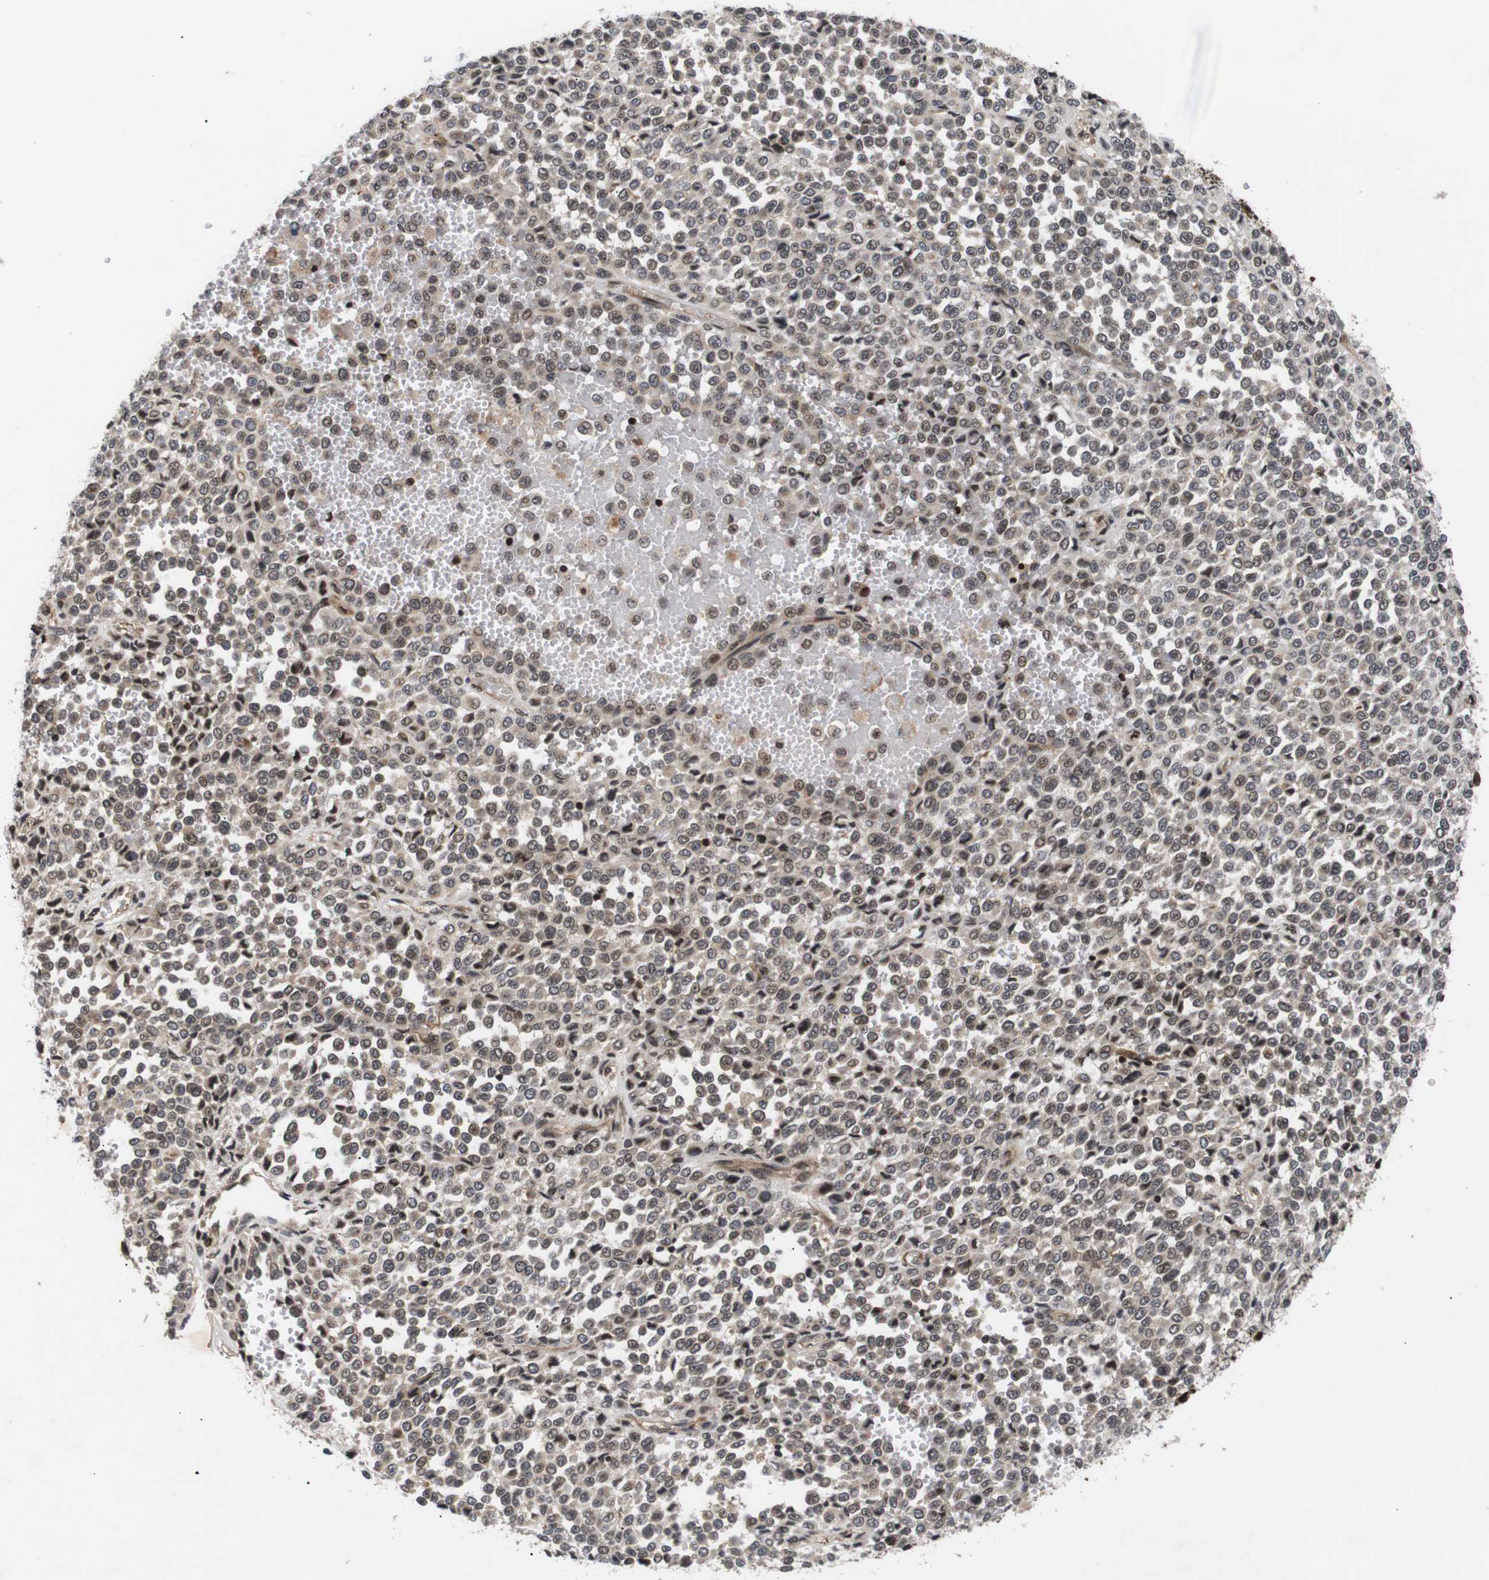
{"staining": {"intensity": "weak", "quantity": ">75%", "location": "nuclear"}, "tissue": "melanoma", "cell_type": "Tumor cells", "image_type": "cancer", "snomed": [{"axis": "morphology", "description": "Malignant melanoma, Metastatic site"}, {"axis": "topography", "description": "Pancreas"}], "caption": "Immunohistochemistry image of melanoma stained for a protein (brown), which demonstrates low levels of weak nuclear positivity in about >75% of tumor cells.", "gene": "KIF23", "patient": {"sex": "female", "age": 30}}